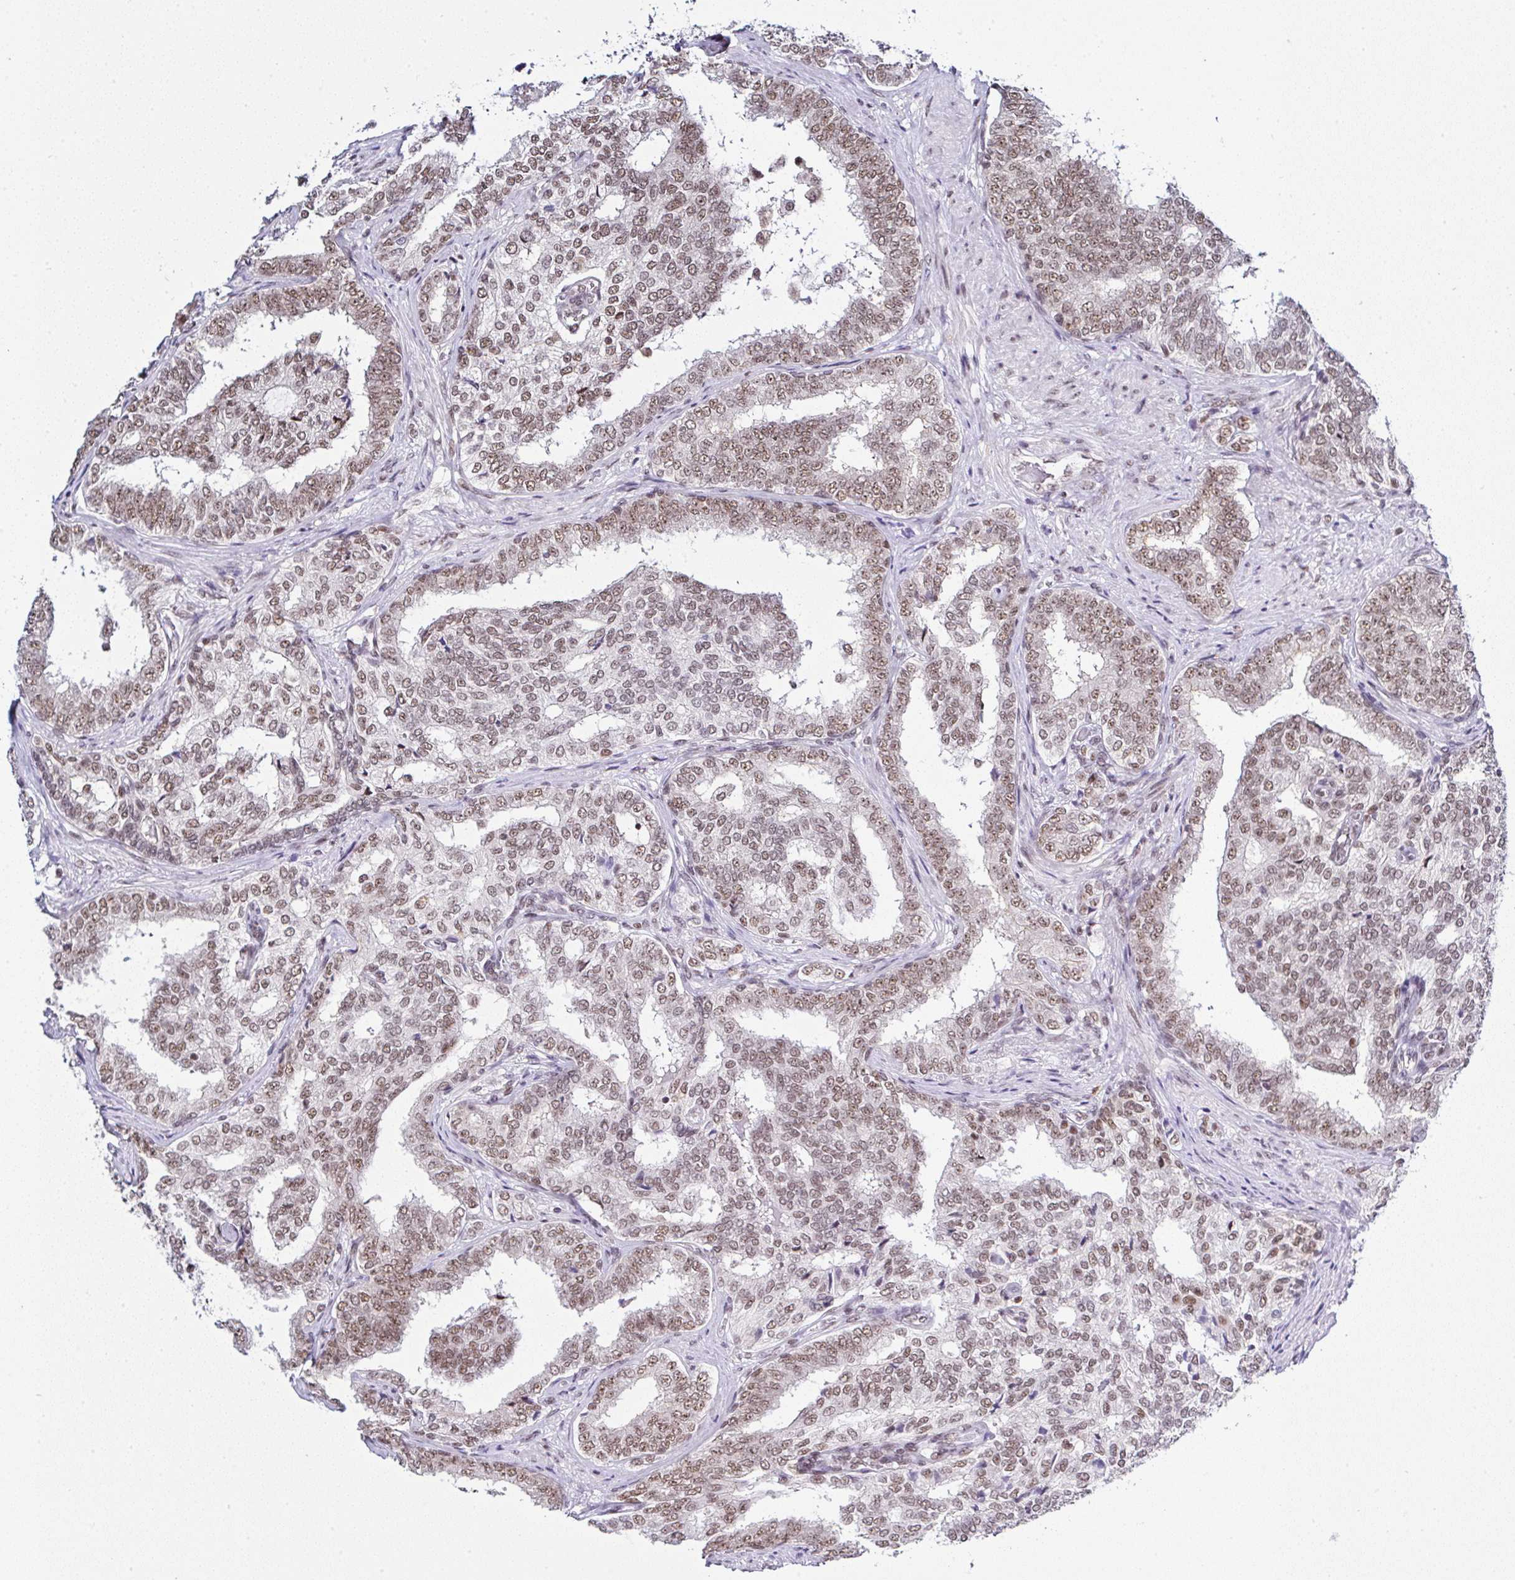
{"staining": {"intensity": "moderate", "quantity": ">75%", "location": "nuclear"}, "tissue": "prostate cancer", "cell_type": "Tumor cells", "image_type": "cancer", "snomed": [{"axis": "morphology", "description": "Adenocarcinoma, High grade"}, {"axis": "topography", "description": "Prostate"}], "caption": "Human adenocarcinoma (high-grade) (prostate) stained with a protein marker demonstrates moderate staining in tumor cells.", "gene": "PTPN2", "patient": {"sex": "male", "age": 72}}